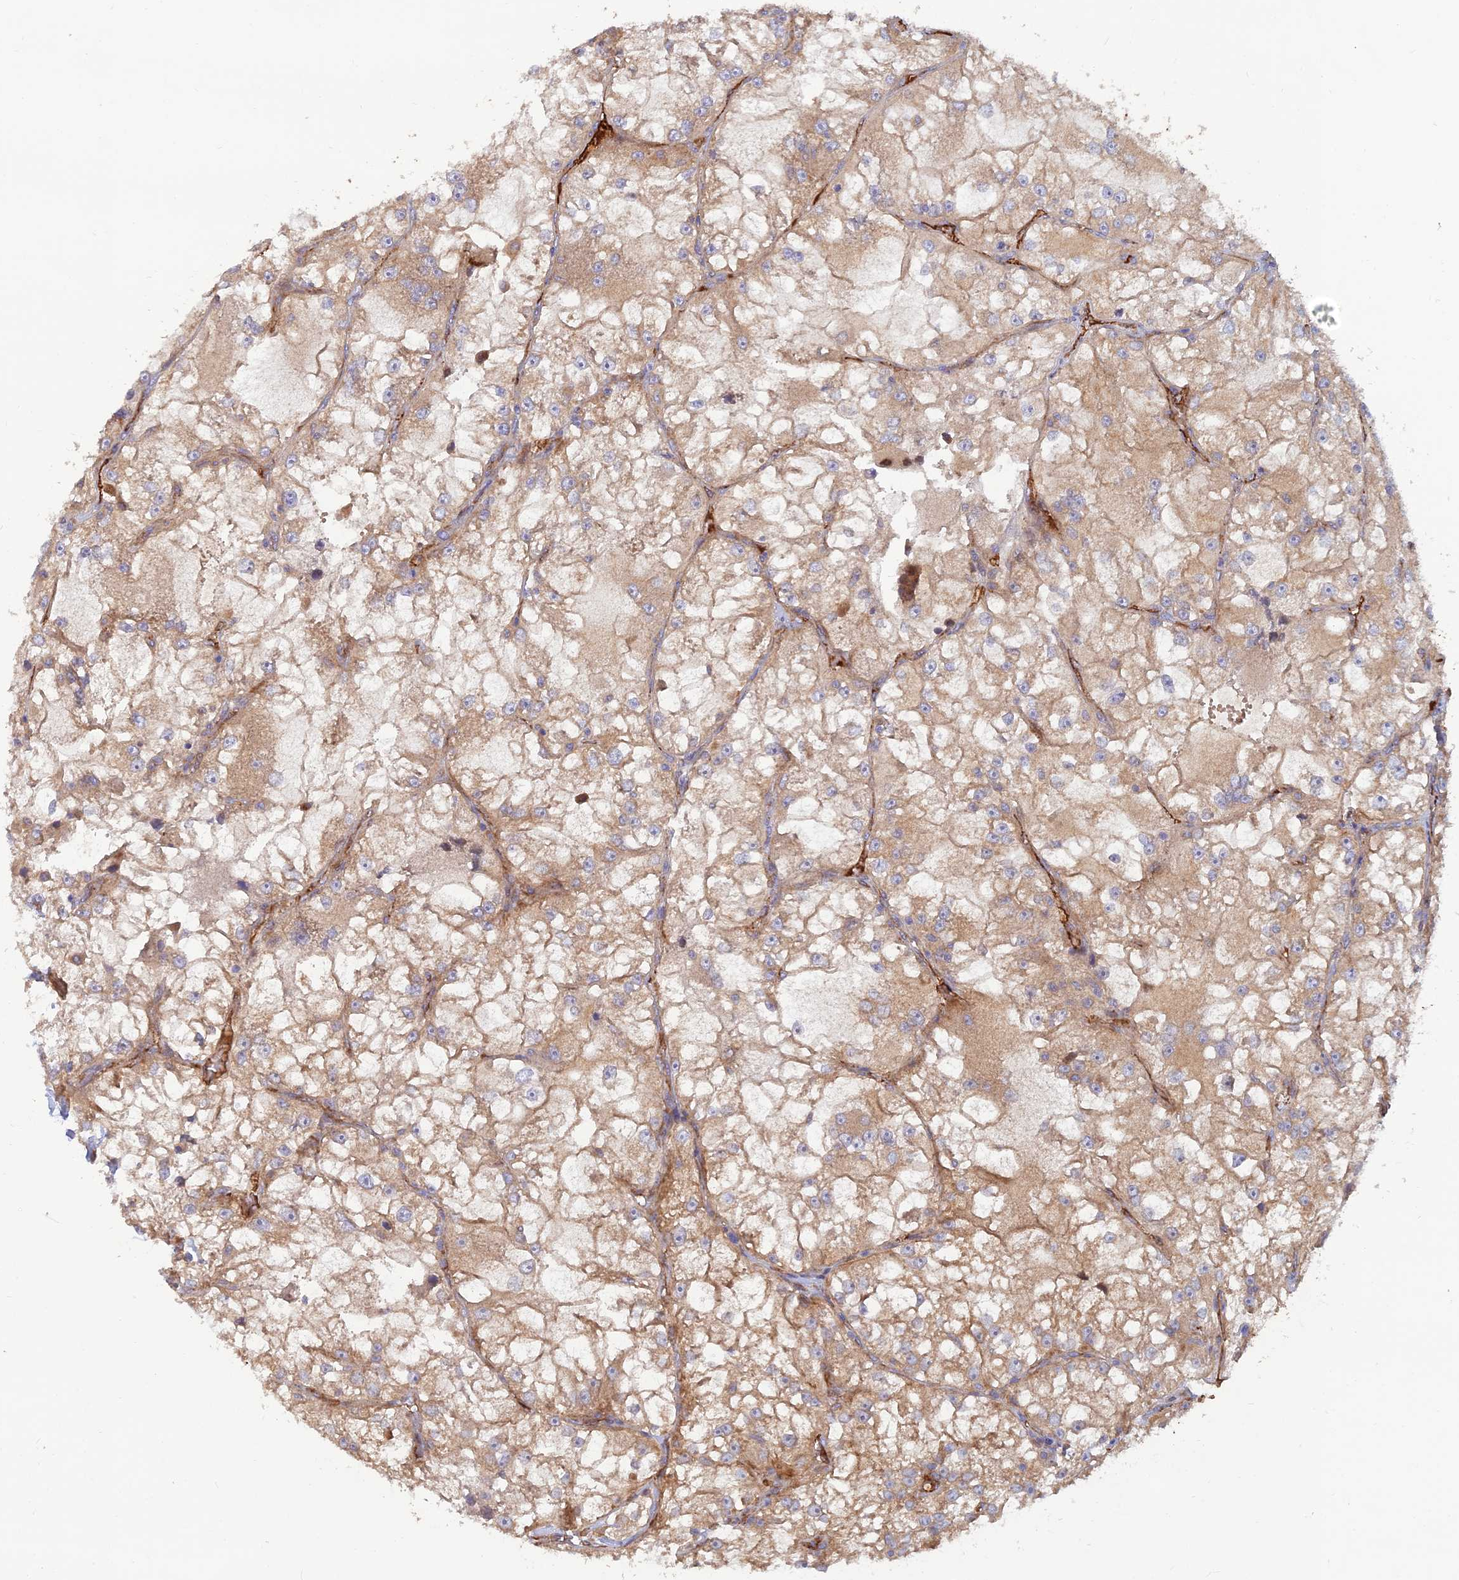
{"staining": {"intensity": "moderate", "quantity": ">75%", "location": "cytoplasmic/membranous"}, "tissue": "renal cancer", "cell_type": "Tumor cells", "image_type": "cancer", "snomed": [{"axis": "morphology", "description": "Adenocarcinoma, NOS"}, {"axis": "topography", "description": "Kidney"}], "caption": "High-magnification brightfield microscopy of renal adenocarcinoma stained with DAB (3,3'-diaminobenzidine) (brown) and counterstained with hematoxylin (blue). tumor cells exhibit moderate cytoplasmic/membranous expression is present in about>75% of cells.", "gene": "GMCL1", "patient": {"sex": "female", "age": 72}}